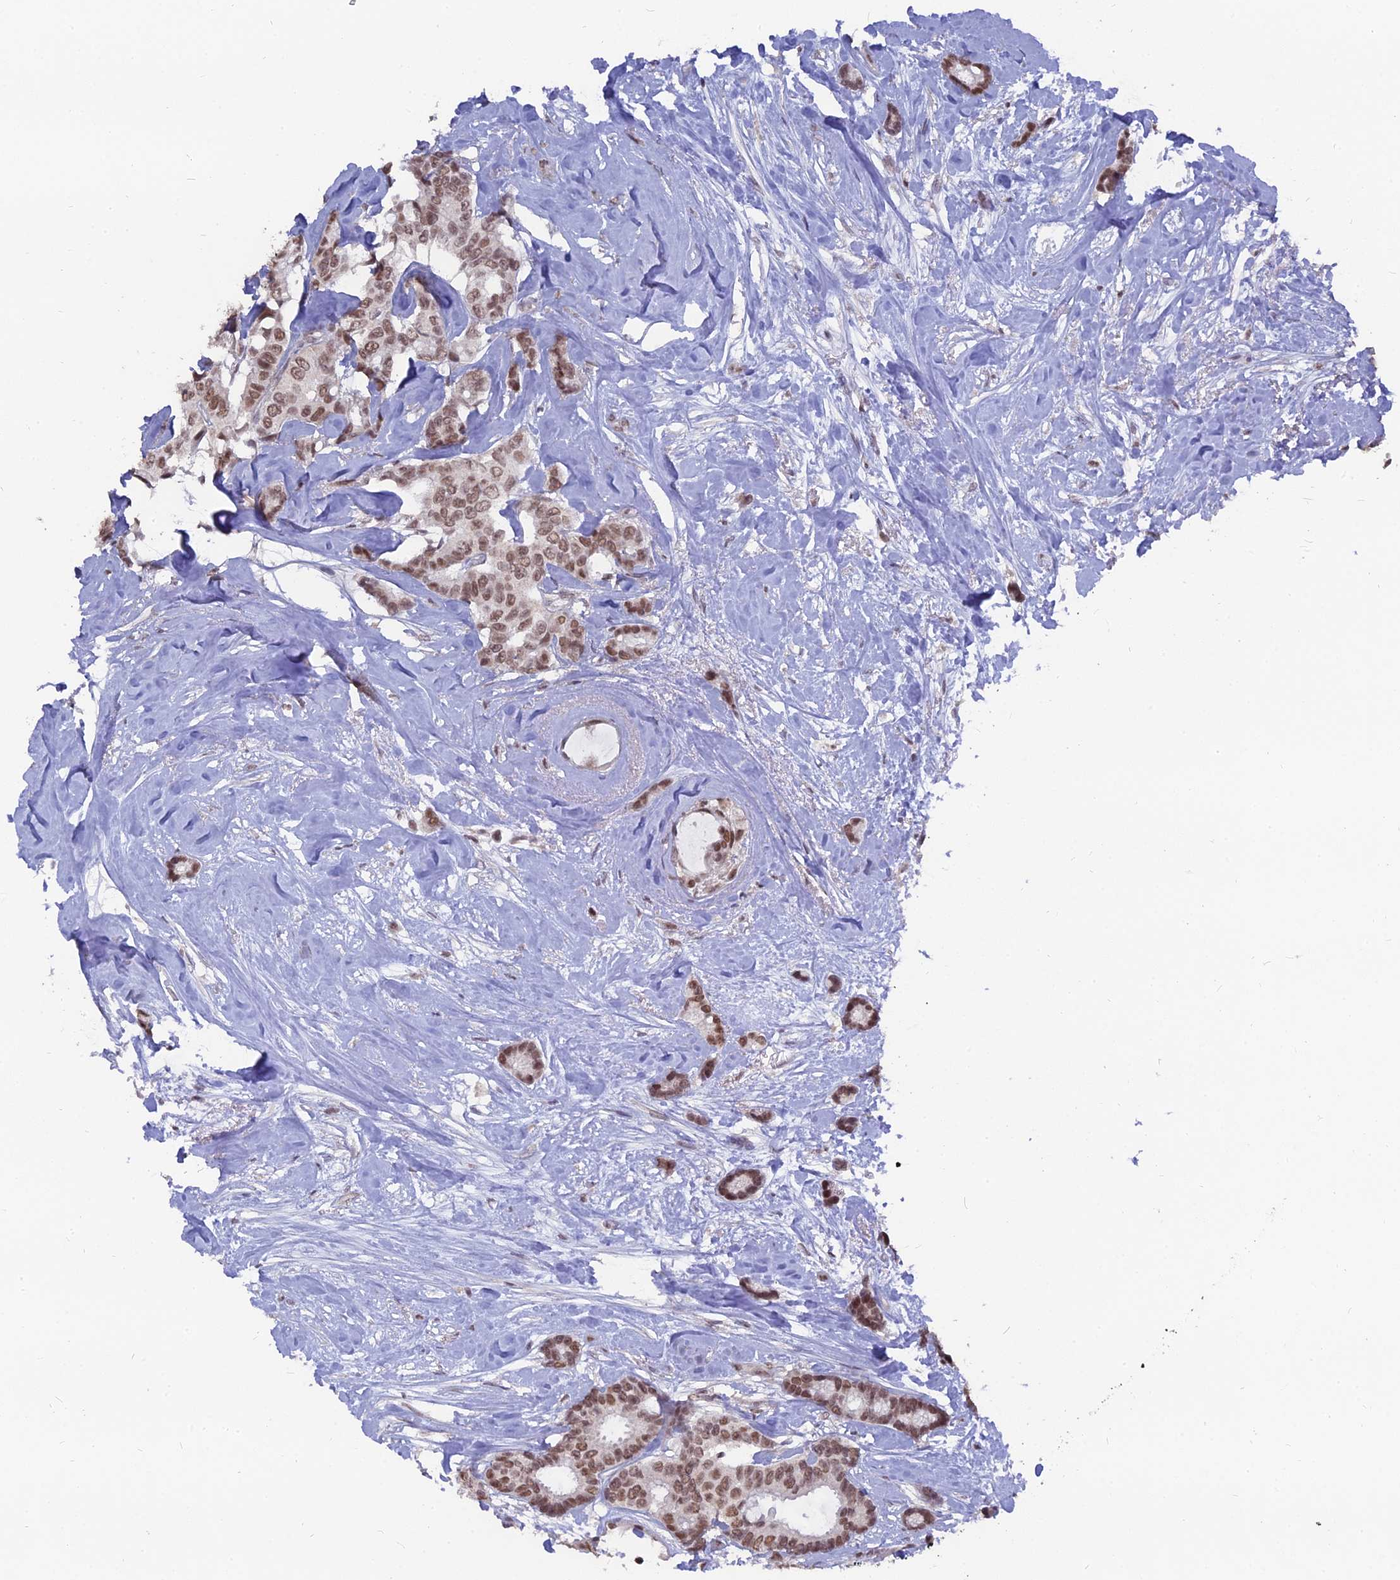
{"staining": {"intensity": "moderate", "quantity": ">75%", "location": "nuclear"}, "tissue": "breast cancer", "cell_type": "Tumor cells", "image_type": "cancer", "snomed": [{"axis": "morphology", "description": "Duct carcinoma"}, {"axis": "topography", "description": "Breast"}], "caption": "High-magnification brightfield microscopy of invasive ductal carcinoma (breast) stained with DAB (brown) and counterstained with hematoxylin (blue). tumor cells exhibit moderate nuclear staining is identified in approximately>75% of cells. (DAB (3,3'-diaminobenzidine) IHC, brown staining for protein, blue staining for nuclei).", "gene": "NR1H3", "patient": {"sex": "female", "age": 87}}